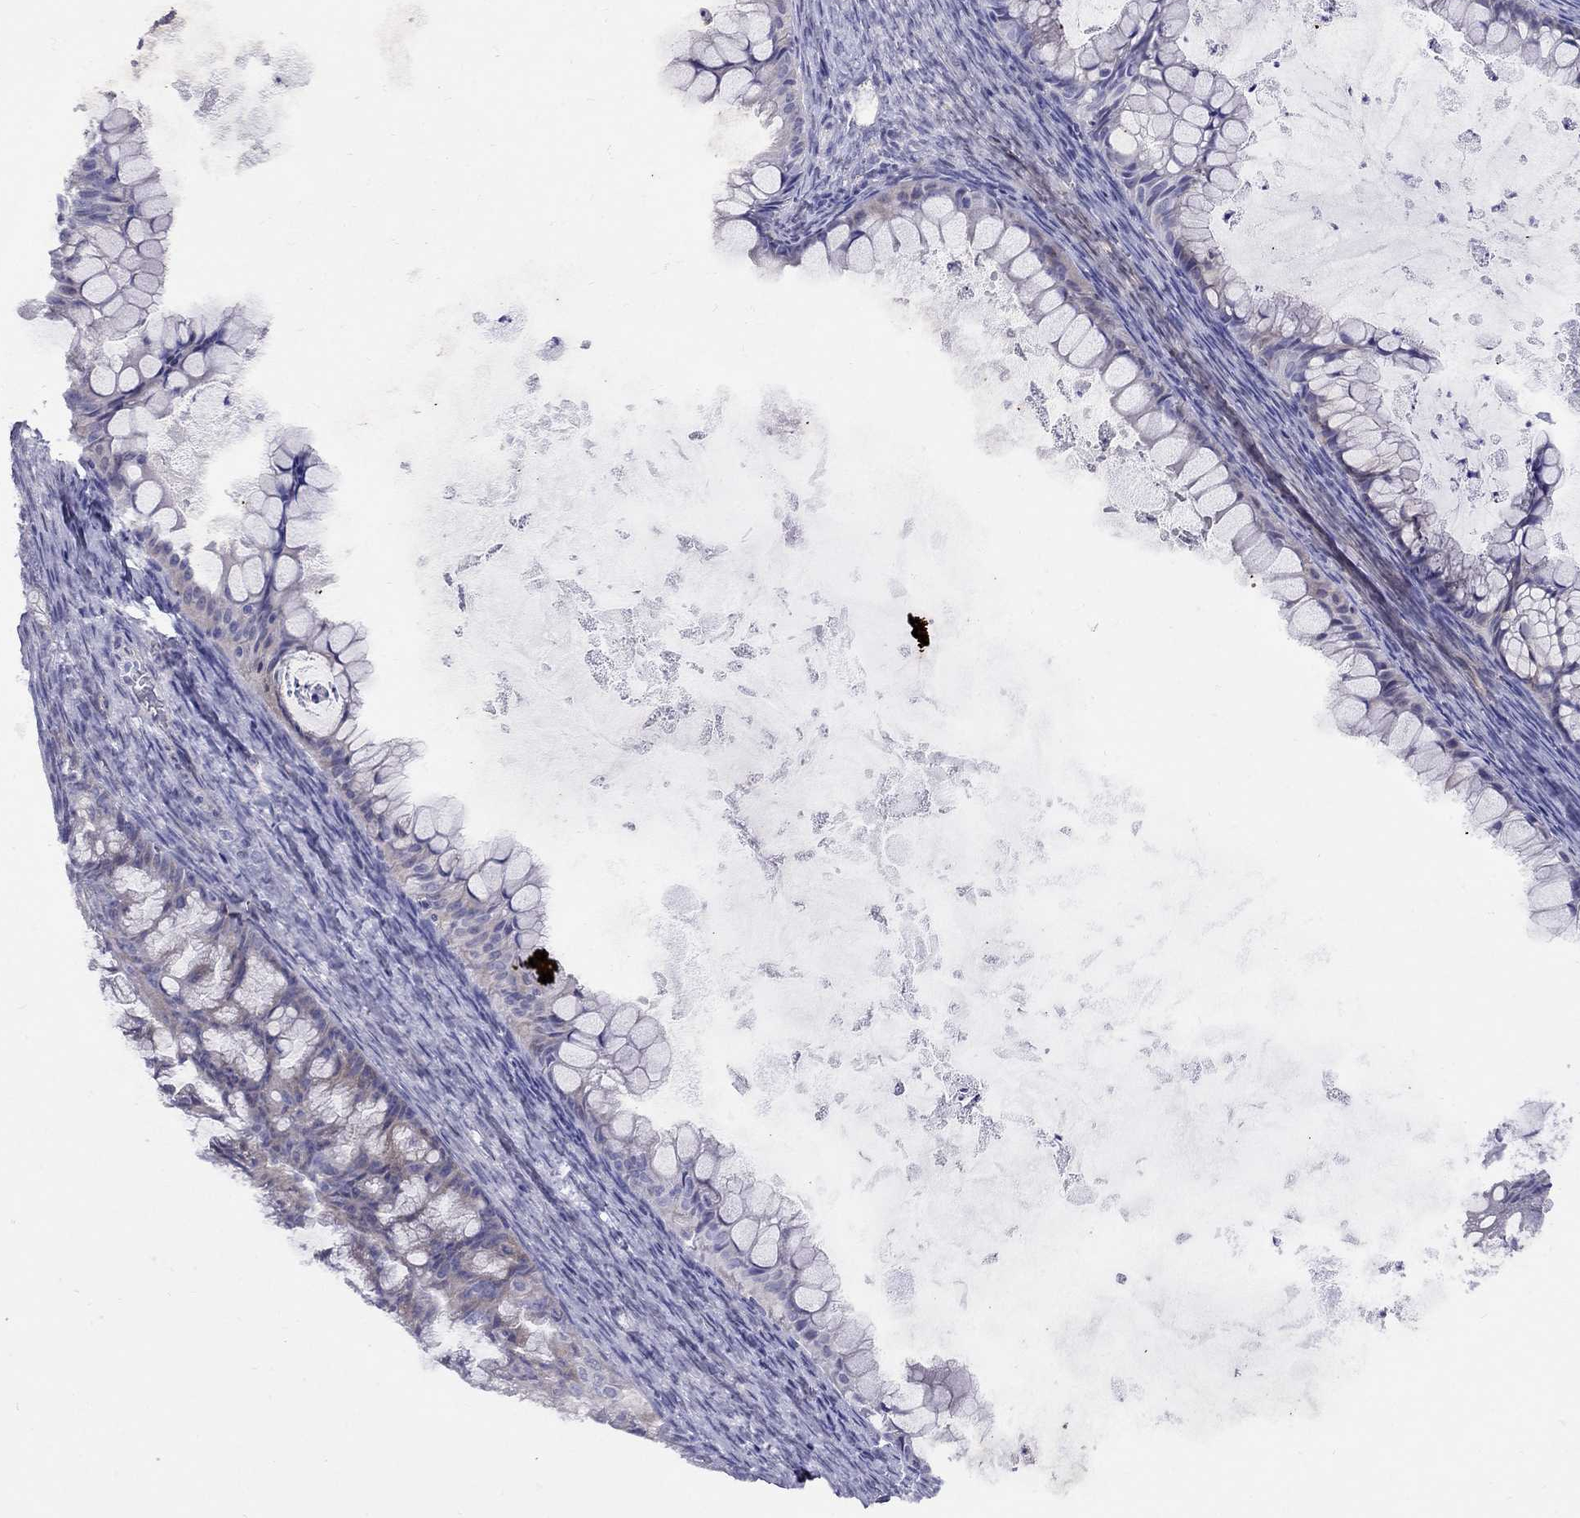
{"staining": {"intensity": "negative", "quantity": "none", "location": "none"}, "tissue": "ovarian cancer", "cell_type": "Tumor cells", "image_type": "cancer", "snomed": [{"axis": "morphology", "description": "Cystadenocarcinoma, mucinous, NOS"}, {"axis": "topography", "description": "Ovary"}], "caption": "Tumor cells are negative for protein expression in human mucinous cystadenocarcinoma (ovarian). (DAB IHC visualized using brightfield microscopy, high magnification).", "gene": "MAGEB4", "patient": {"sex": "female", "age": 35}}